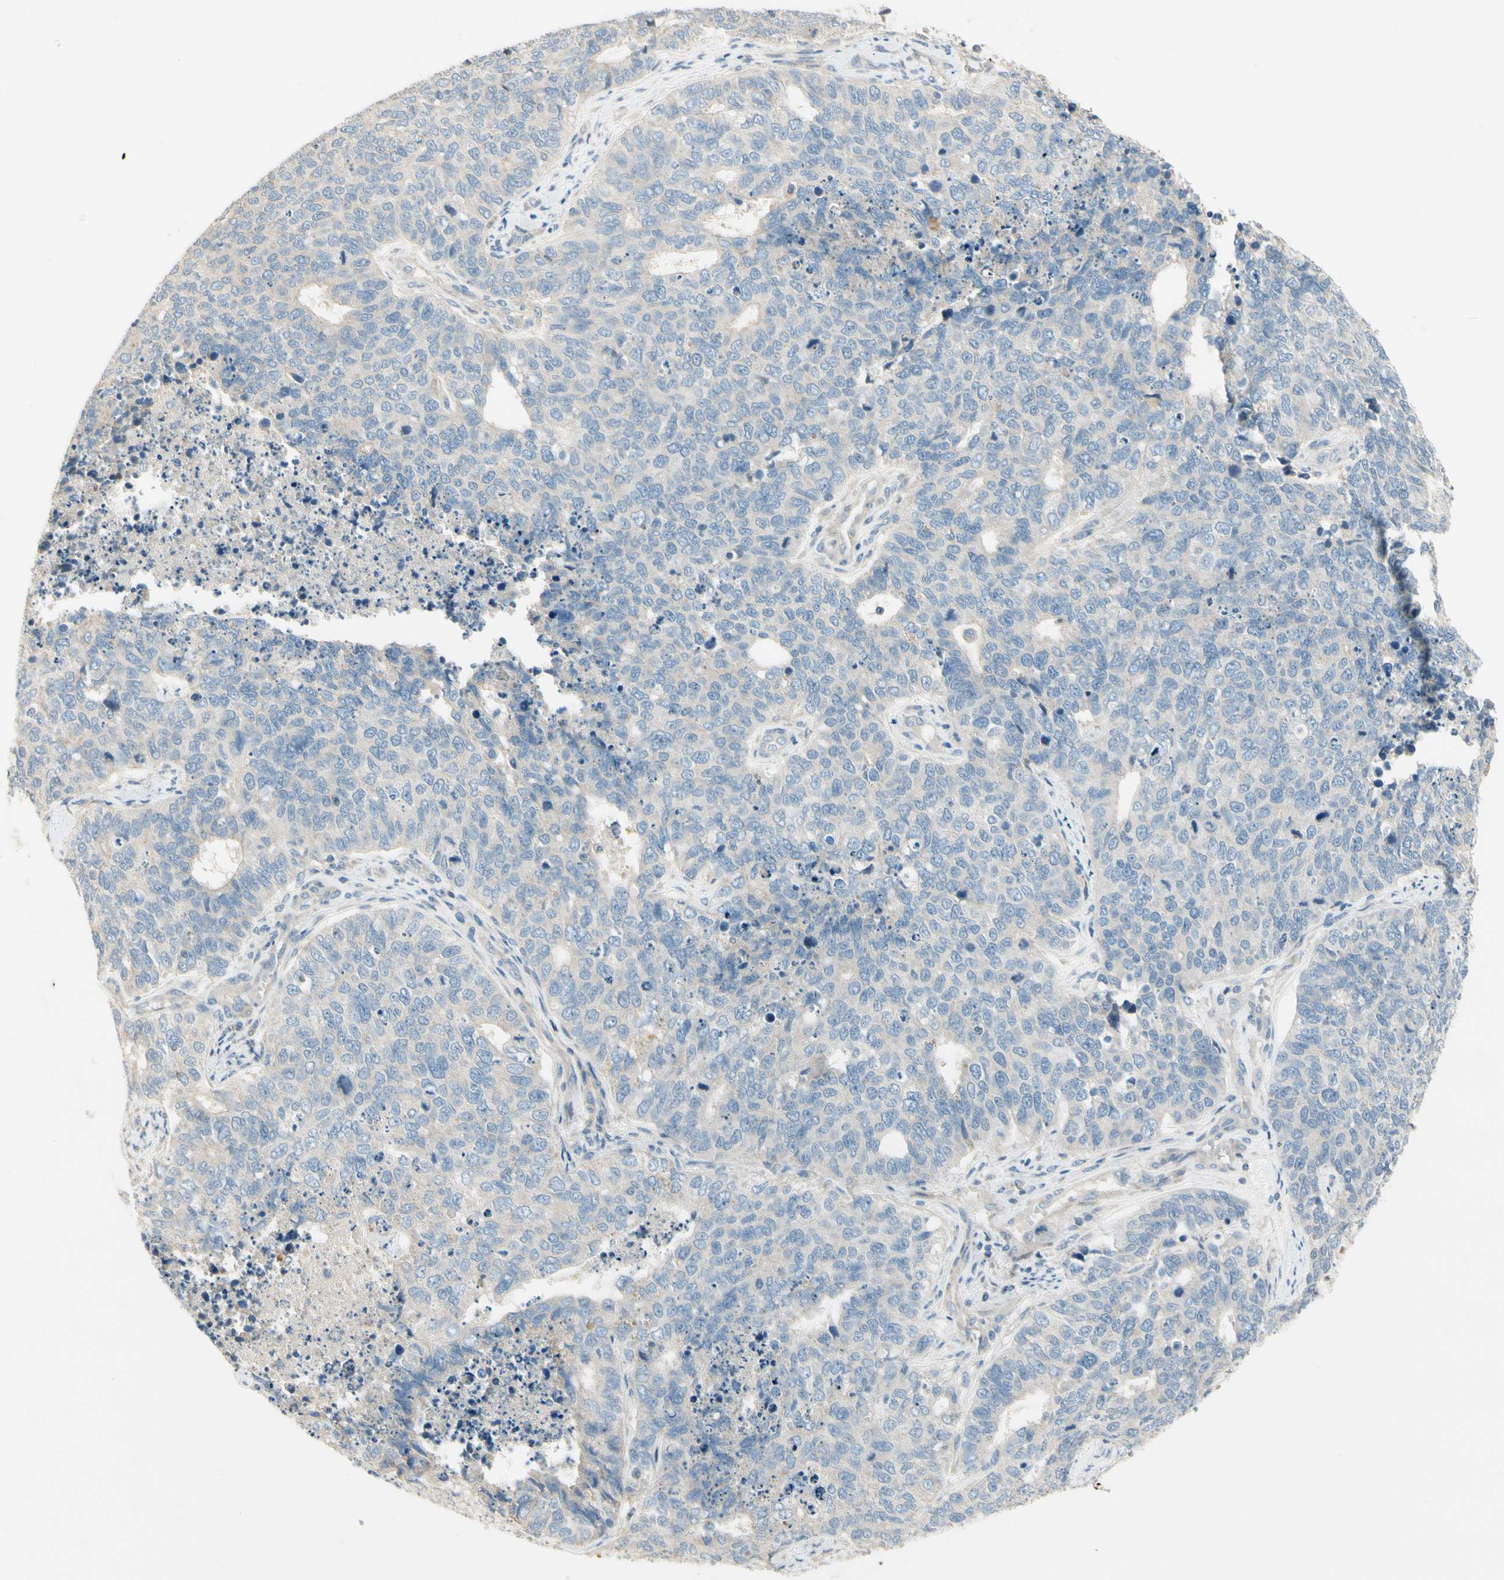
{"staining": {"intensity": "negative", "quantity": "none", "location": "none"}, "tissue": "cervical cancer", "cell_type": "Tumor cells", "image_type": "cancer", "snomed": [{"axis": "morphology", "description": "Squamous cell carcinoma, NOS"}, {"axis": "topography", "description": "Cervix"}], "caption": "The immunohistochemistry micrograph has no significant staining in tumor cells of cervical cancer (squamous cell carcinoma) tissue.", "gene": "ADGRA3", "patient": {"sex": "female", "age": 63}}